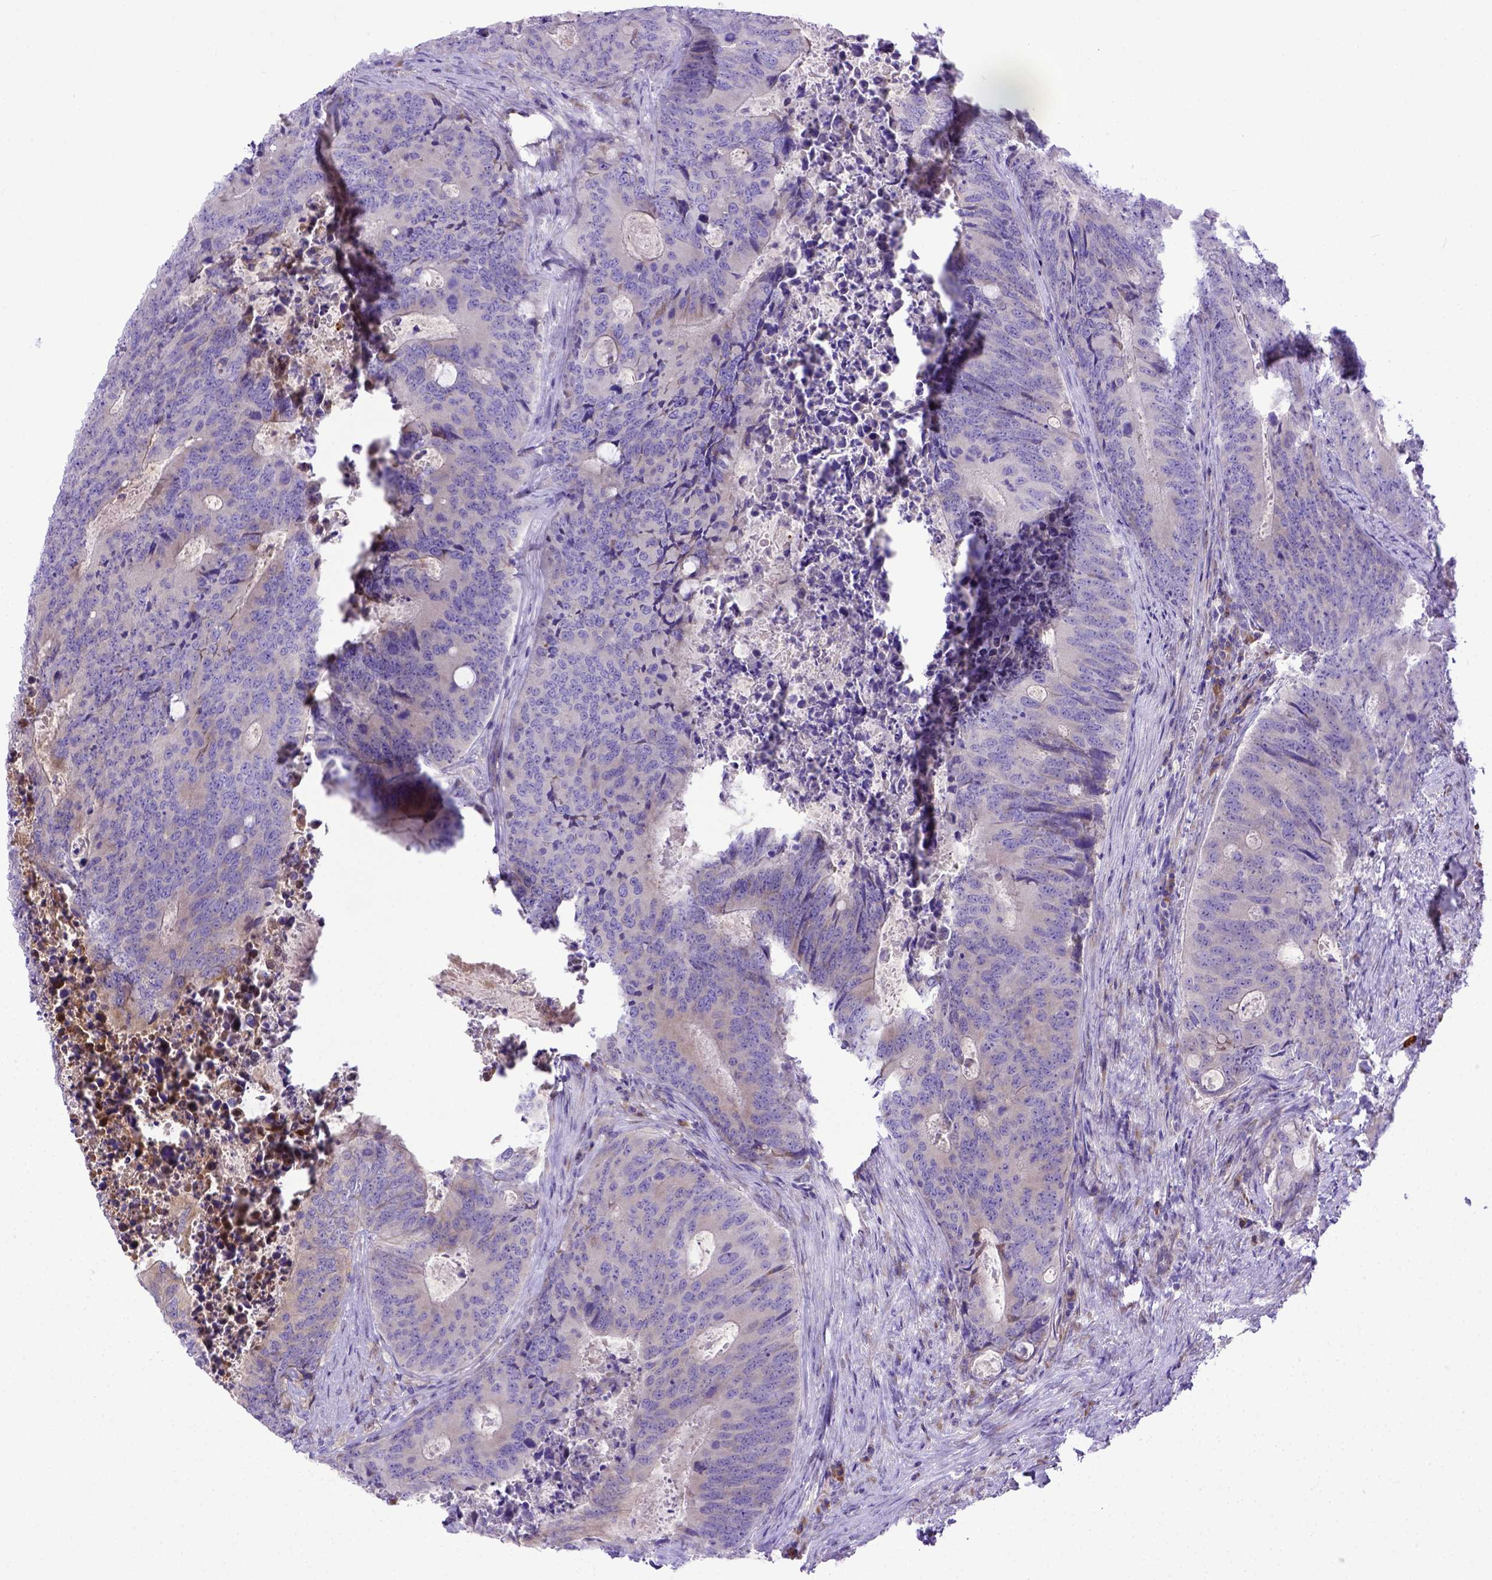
{"staining": {"intensity": "negative", "quantity": "none", "location": "none"}, "tissue": "colorectal cancer", "cell_type": "Tumor cells", "image_type": "cancer", "snomed": [{"axis": "morphology", "description": "Adenocarcinoma, NOS"}, {"axis": "topography", "description": "Colon"}], "caption": "There is no significant positivity in tumor cells of adenocarcinoma (colorectal).", "gene": "CFAP300", "patient": {"sex": "male", "age": 67}}